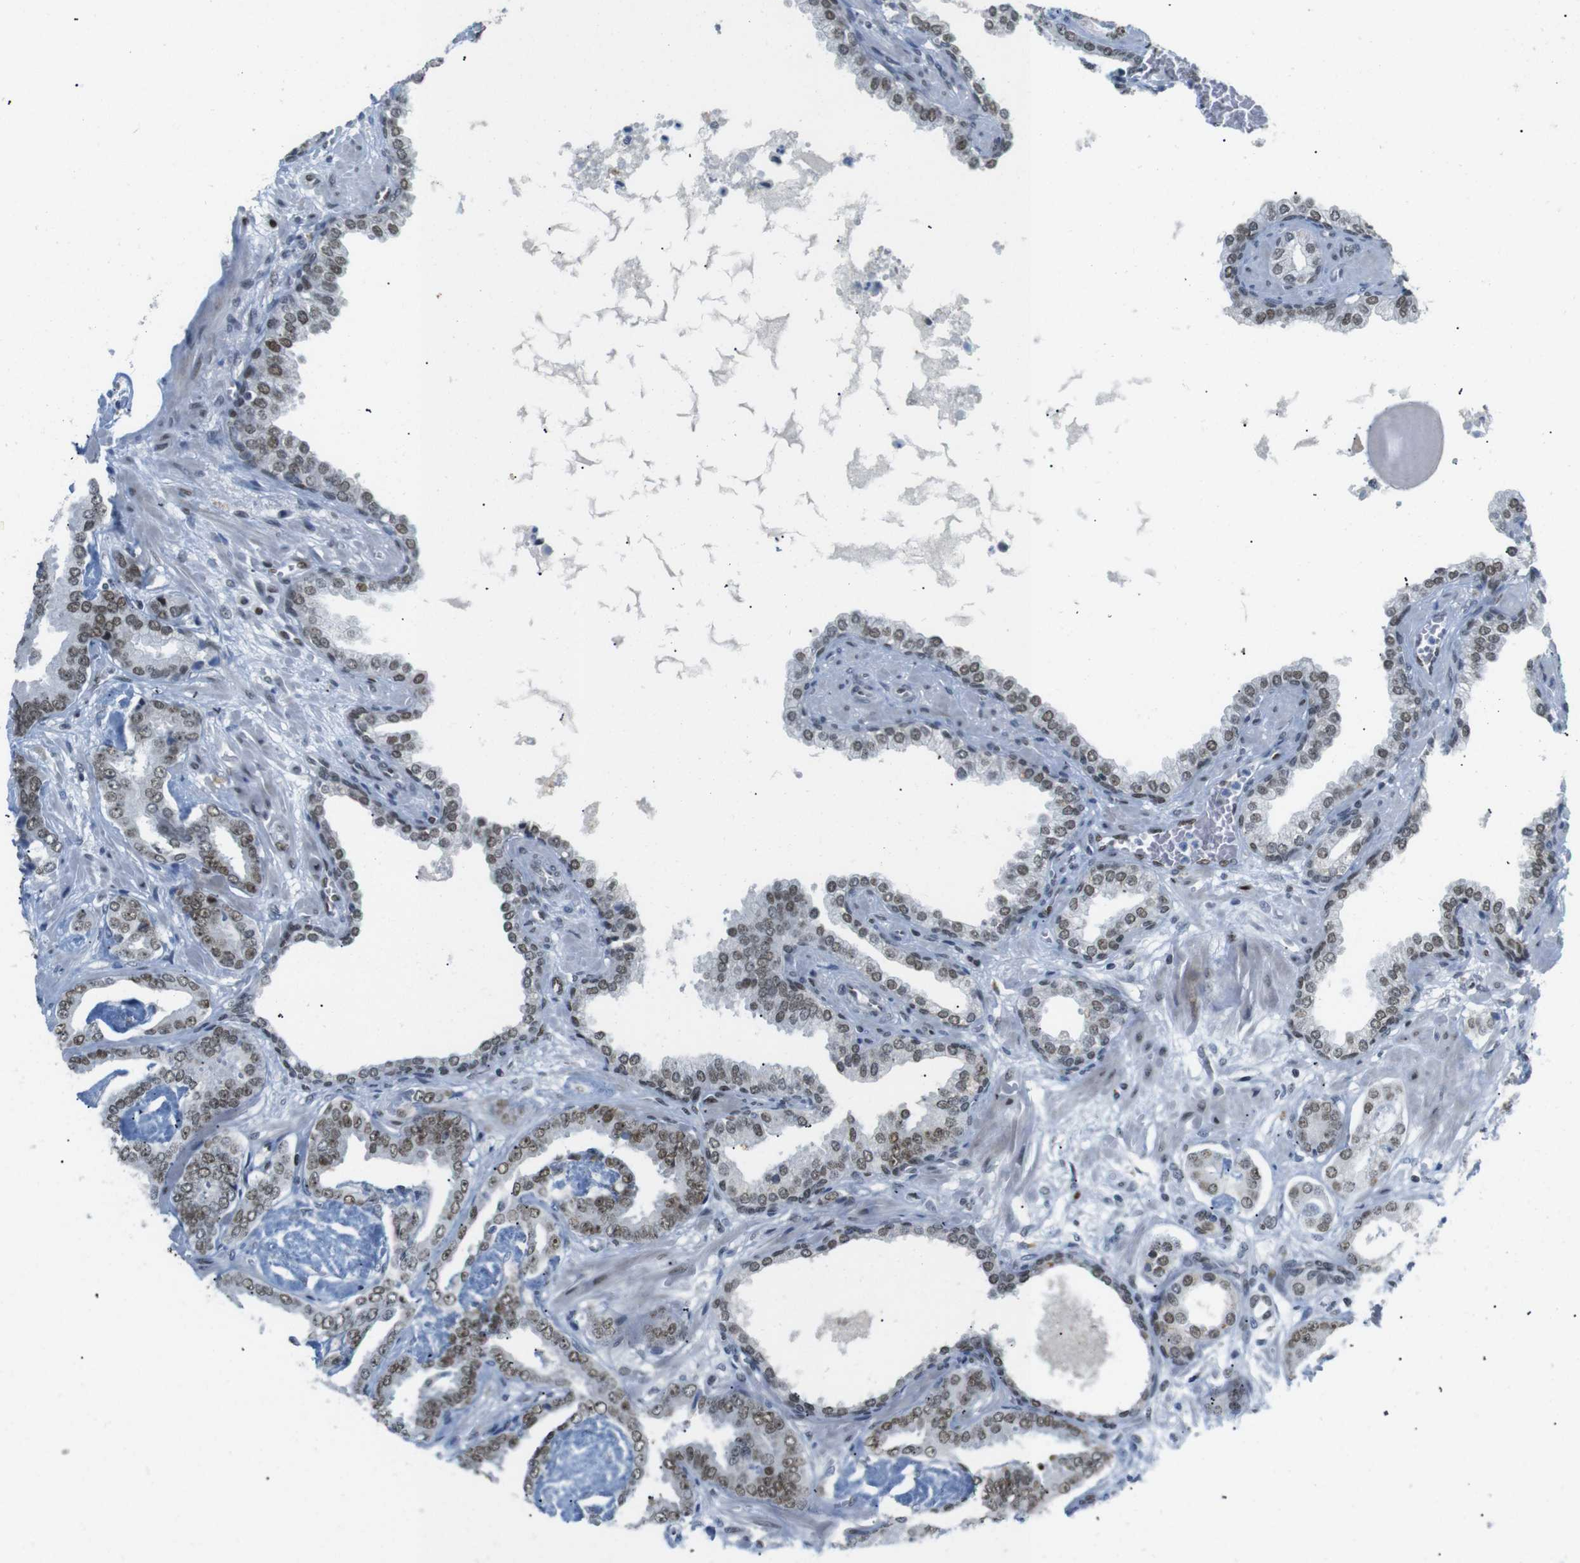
{"staining": {"intensity": "weak", "quantity": ">75%", "location": "nuclear"}, "tissue": "prostate cancer", "cell_type": "Tumor cells", "image_type": "cancer", "snomed": [{"axis": "morphology", "description": "Adenocarcinoma, Low grade"}, {"axis": "topography", "description": "Prostate"}], "caption": "Prostate cancer was stained to show a protein in brown. There is low levels of weak nuclear expression in approximately >75% of tumor cells.", "gene": "RIOX2", "patient": {"sex": "male", "age": 53}}